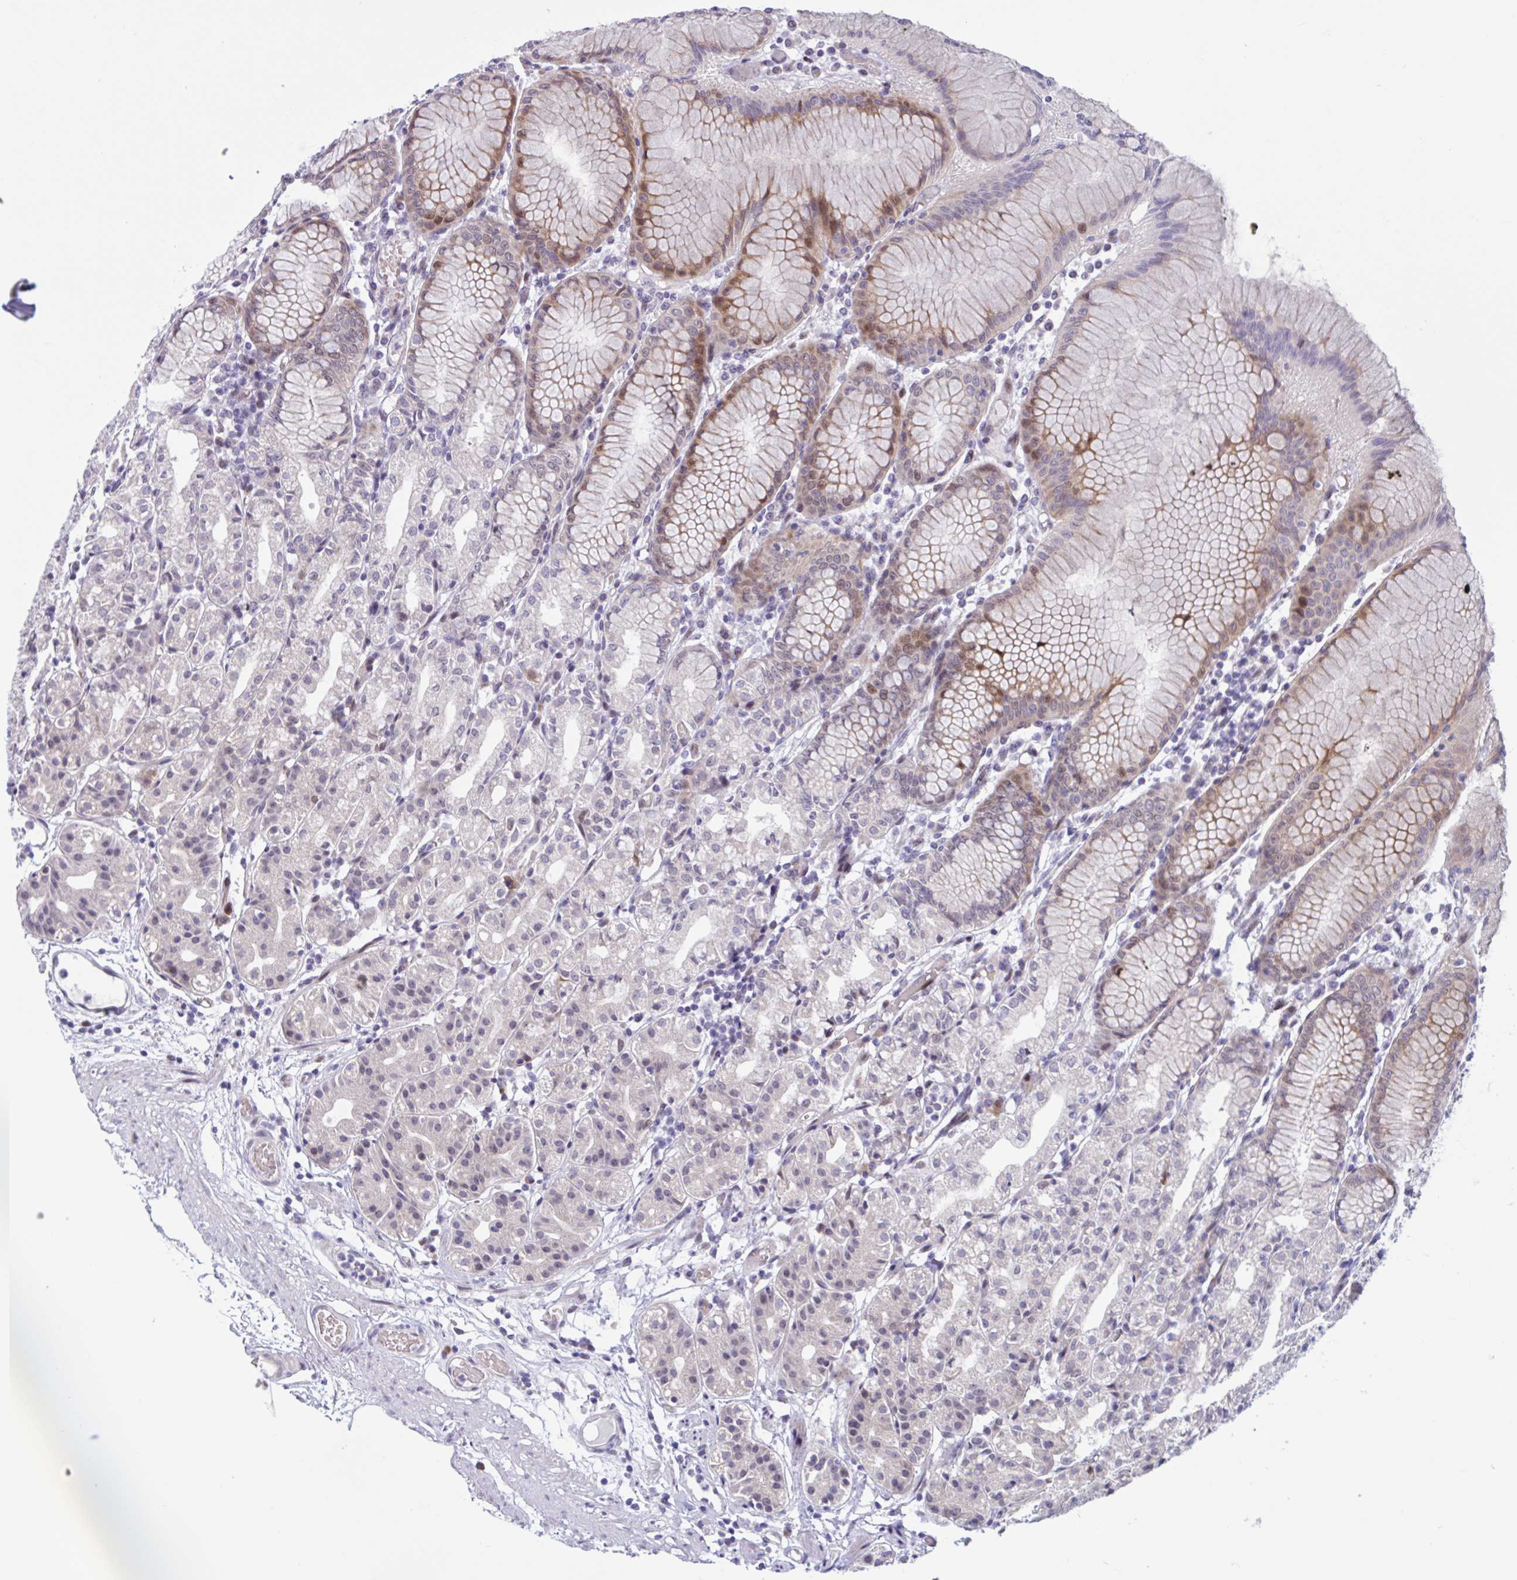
{"staining": {"intensity": "moderate", "quantity": "<25%", "location": "cytoplasmic/membranous,nuclear"}, "tissue": "stomach", "cell_type": "Glandular cells", "image_type": "normal", "snomed": [{"axis": "morphology", "description": "Normal tissue, NOS"}, {"axis": "topography", "description": "Stomach"}], "caption": "Brown immunohistochemical staining in benign stomach exhibits moderate cytoplasmic/membranous,nuclear staining in approximately <25% of glandular cells.", "gene": "RBL1", "patient": {"sex": "female", "age": 57}}